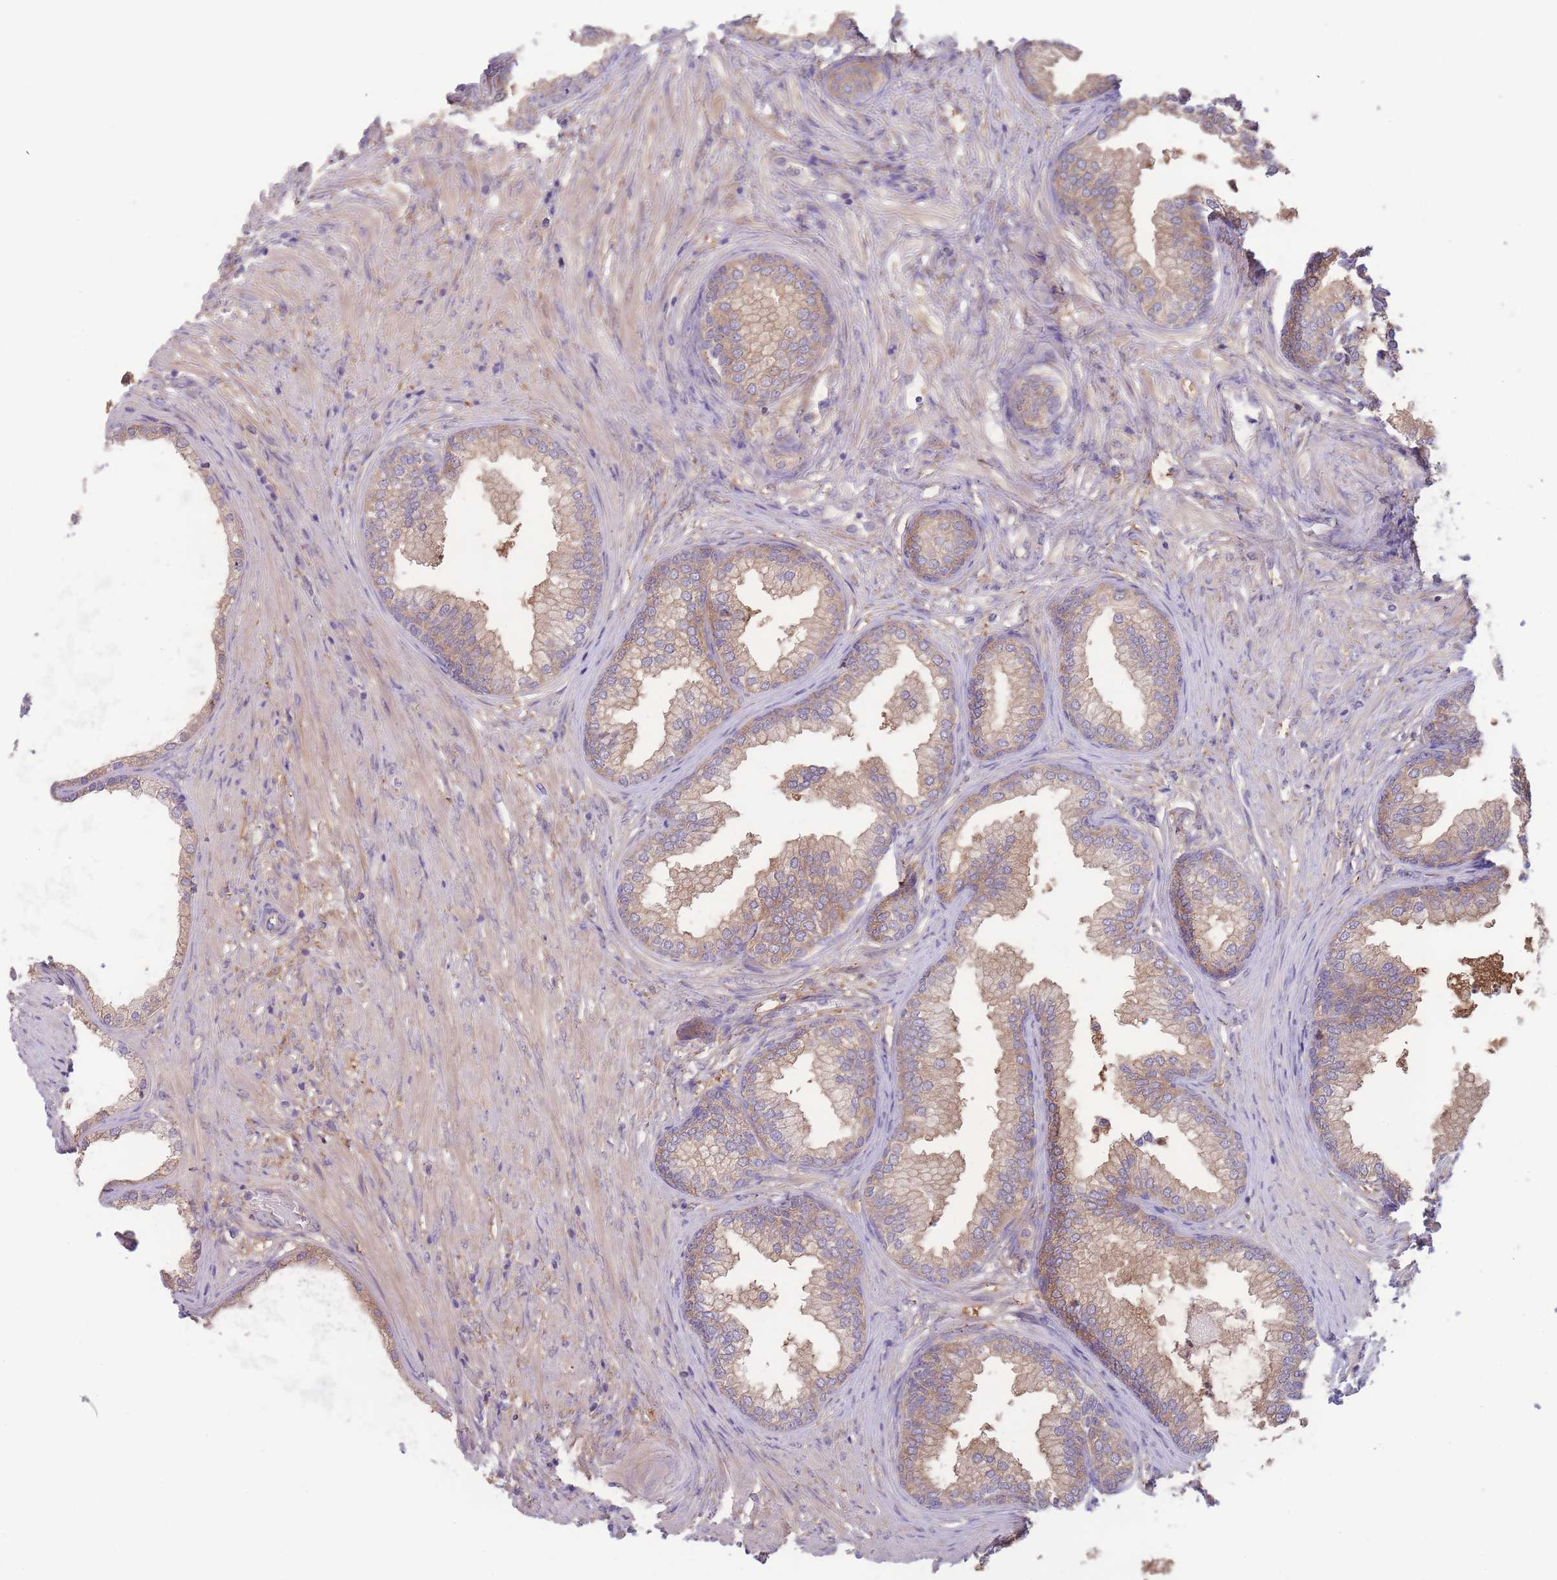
{"staining": {"intensity": "moderate", "quantity": ">75%", "location": "cytoplasmic/membranous"}, "tissue": "prostate", "cell_type": "Glandular cells", "image_type": "normal", "snomed": [{"axis": "morphology", "description": "Normal tissue, NOS"}, {"axis": "topography", "description": "Prostate"}], "caption": "Approximately >75% of glandular cells in unremarkable human prostate exhibit moderate cytoplasmic/membranous protein expression as visualized by brown immunohistochemical staining.", "gene": "STEAP3", "patient": {"sex": "male", "age": 76}}